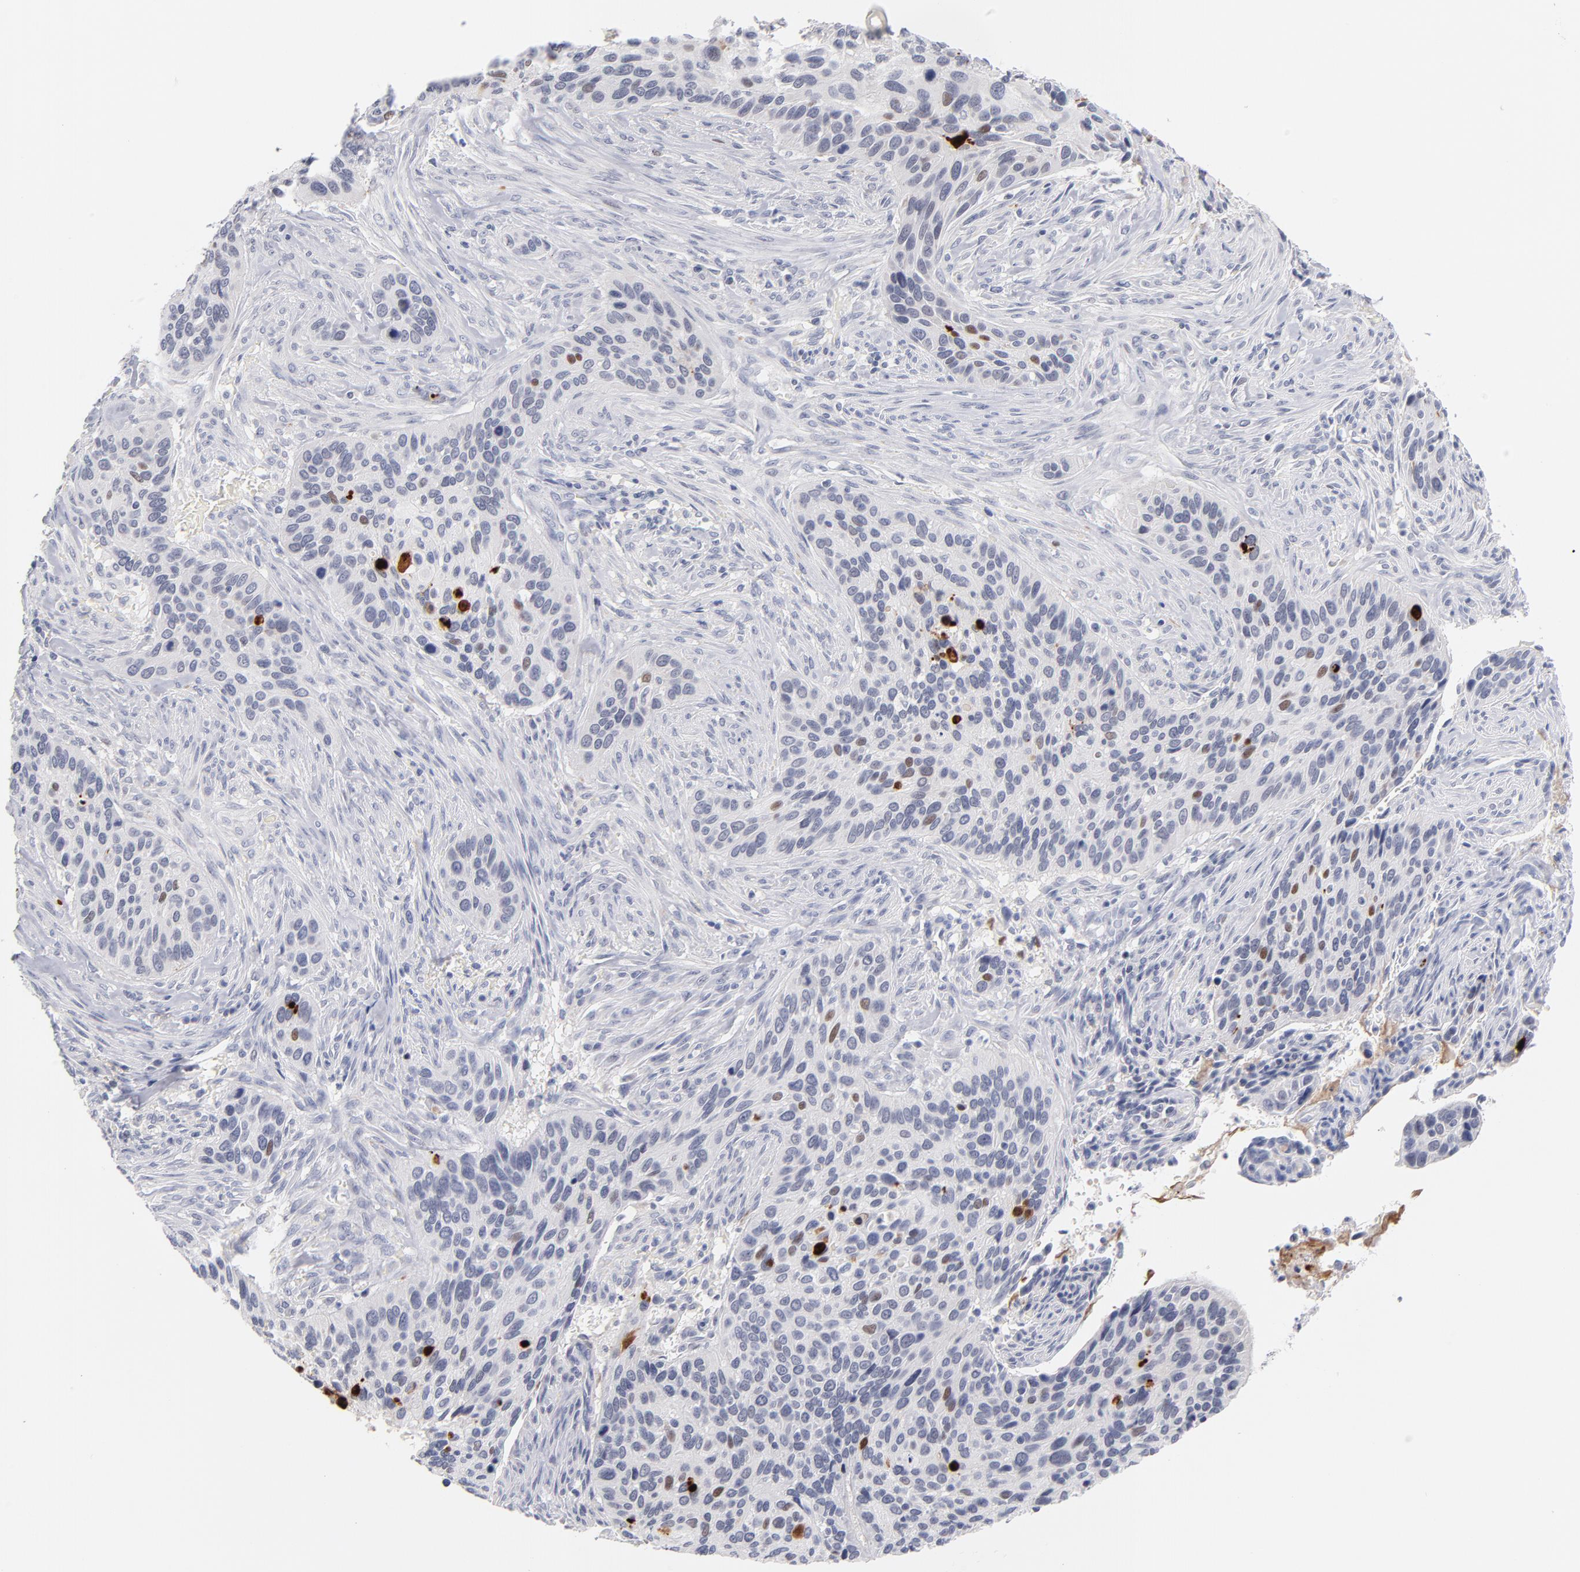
{"staining": {"intensity": "moderate", "quantity": "<25%", "location": "nuclear"}, "tissue": "cervical cancer", "cell_type": "Tumor cells", "image_type": "cancer", "snomed": [{"axis": "morphology", "description": "Adenocarcinoma, NOS"}, {"axis": "topography", "description": "Cervix"}], "caption": "Protein staining by immunohistochemistry (IHC) displays moderate nuclear staining in approximately <25% of tumor cells in cervical cancer.", "gene": "PARP1", "patient": {"sex": "female", "age": 29}}